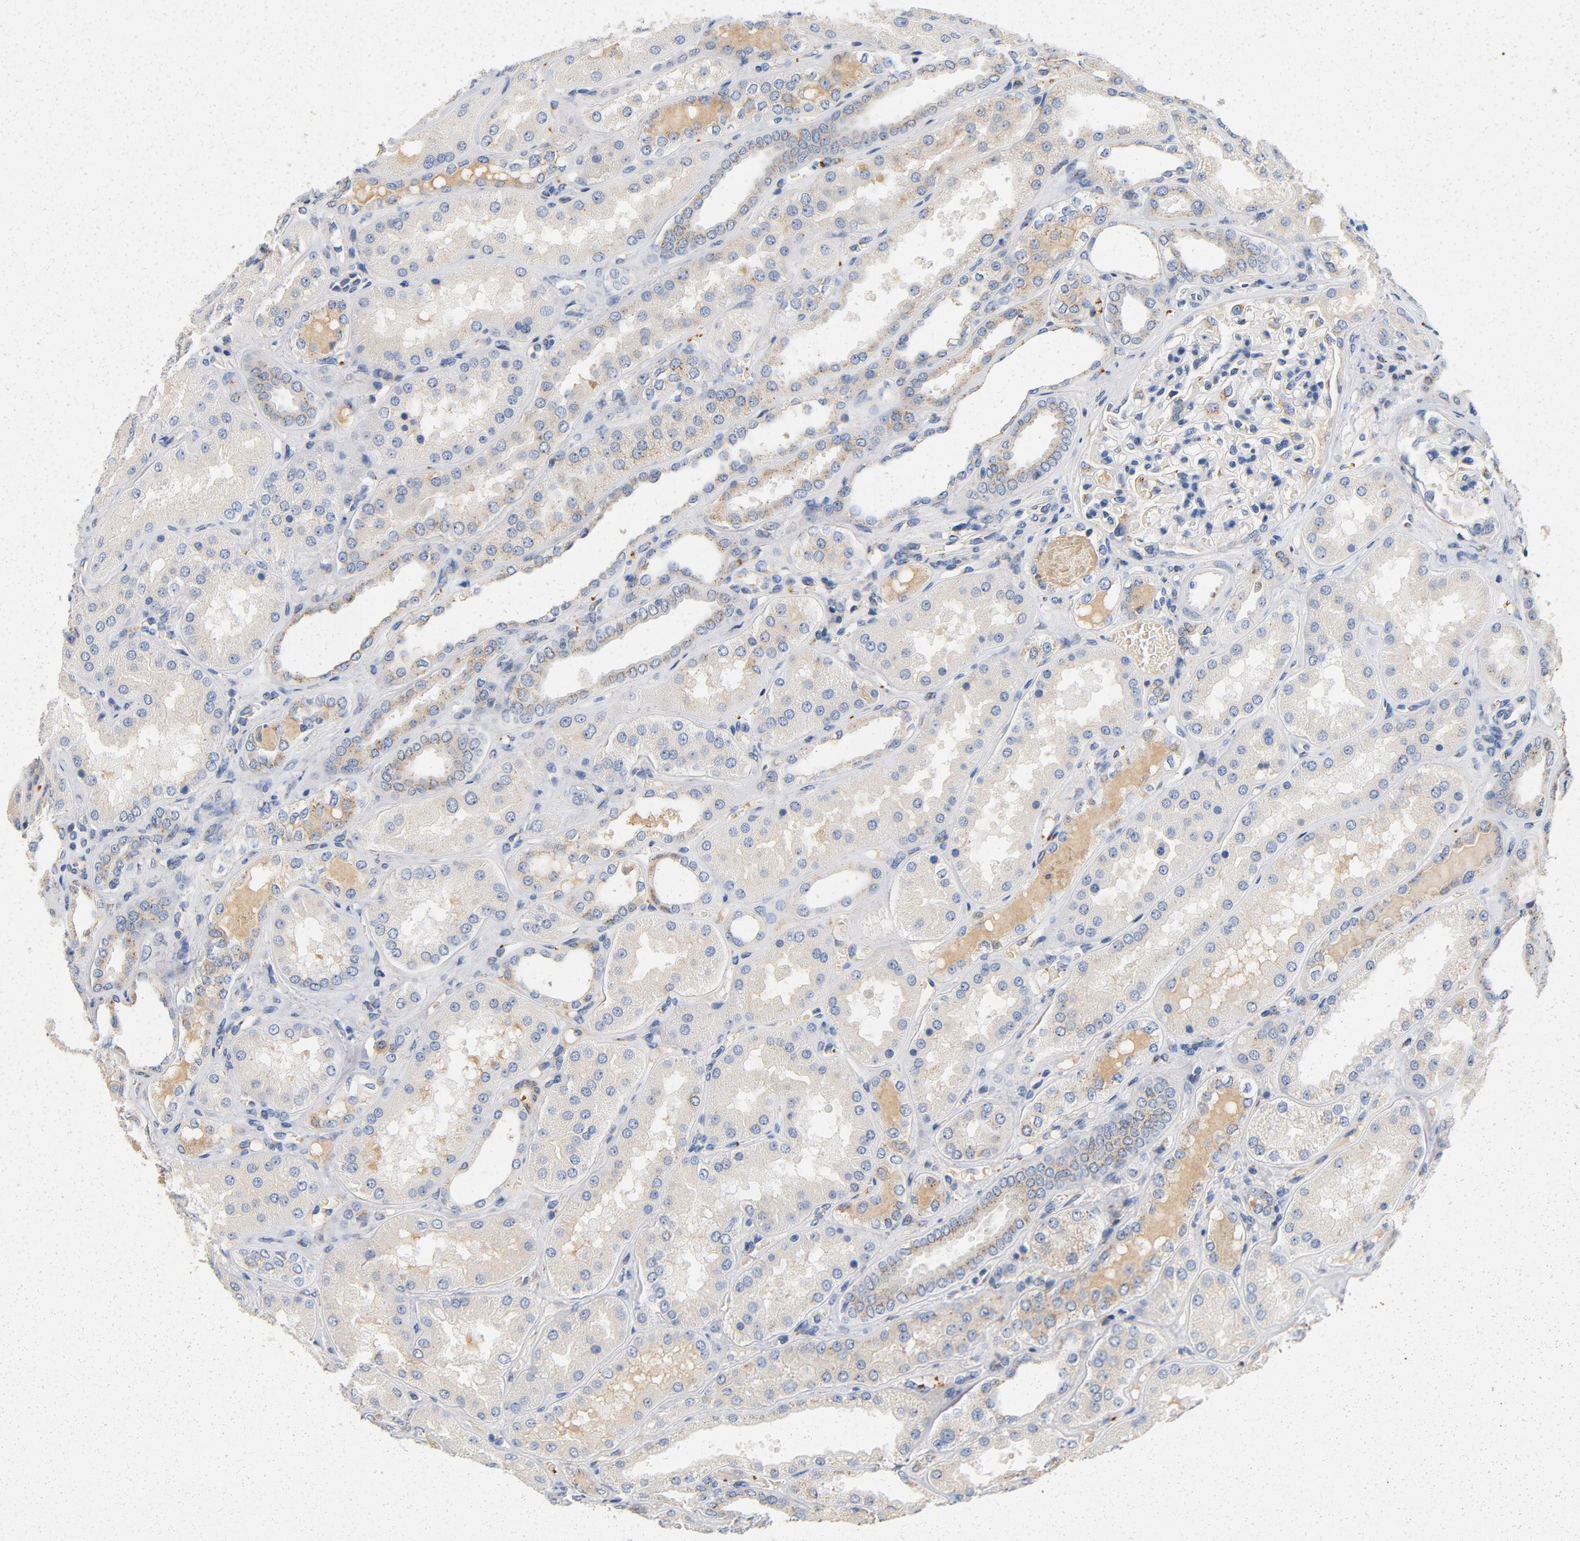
{"staining": {"intensity": "negative", "quantity": "none", "location": "none"}, "tissue": "kidney", "cell_type": "Cells in glomeruli", "image_type": "normal", "snomed": [{"axis": "morphology", "description": "Normal tissue, NOS"}, {"axis": "topography", "description": "Kidney"}], "caption": "DAB (3,3'-diaminobenzidine) immunohistochemical staining of unremarkable kidney shows no significant positivity in cells in glomeruli.", "gene": "LMAN2", "patient": {"sex": "female", "age": 56}}